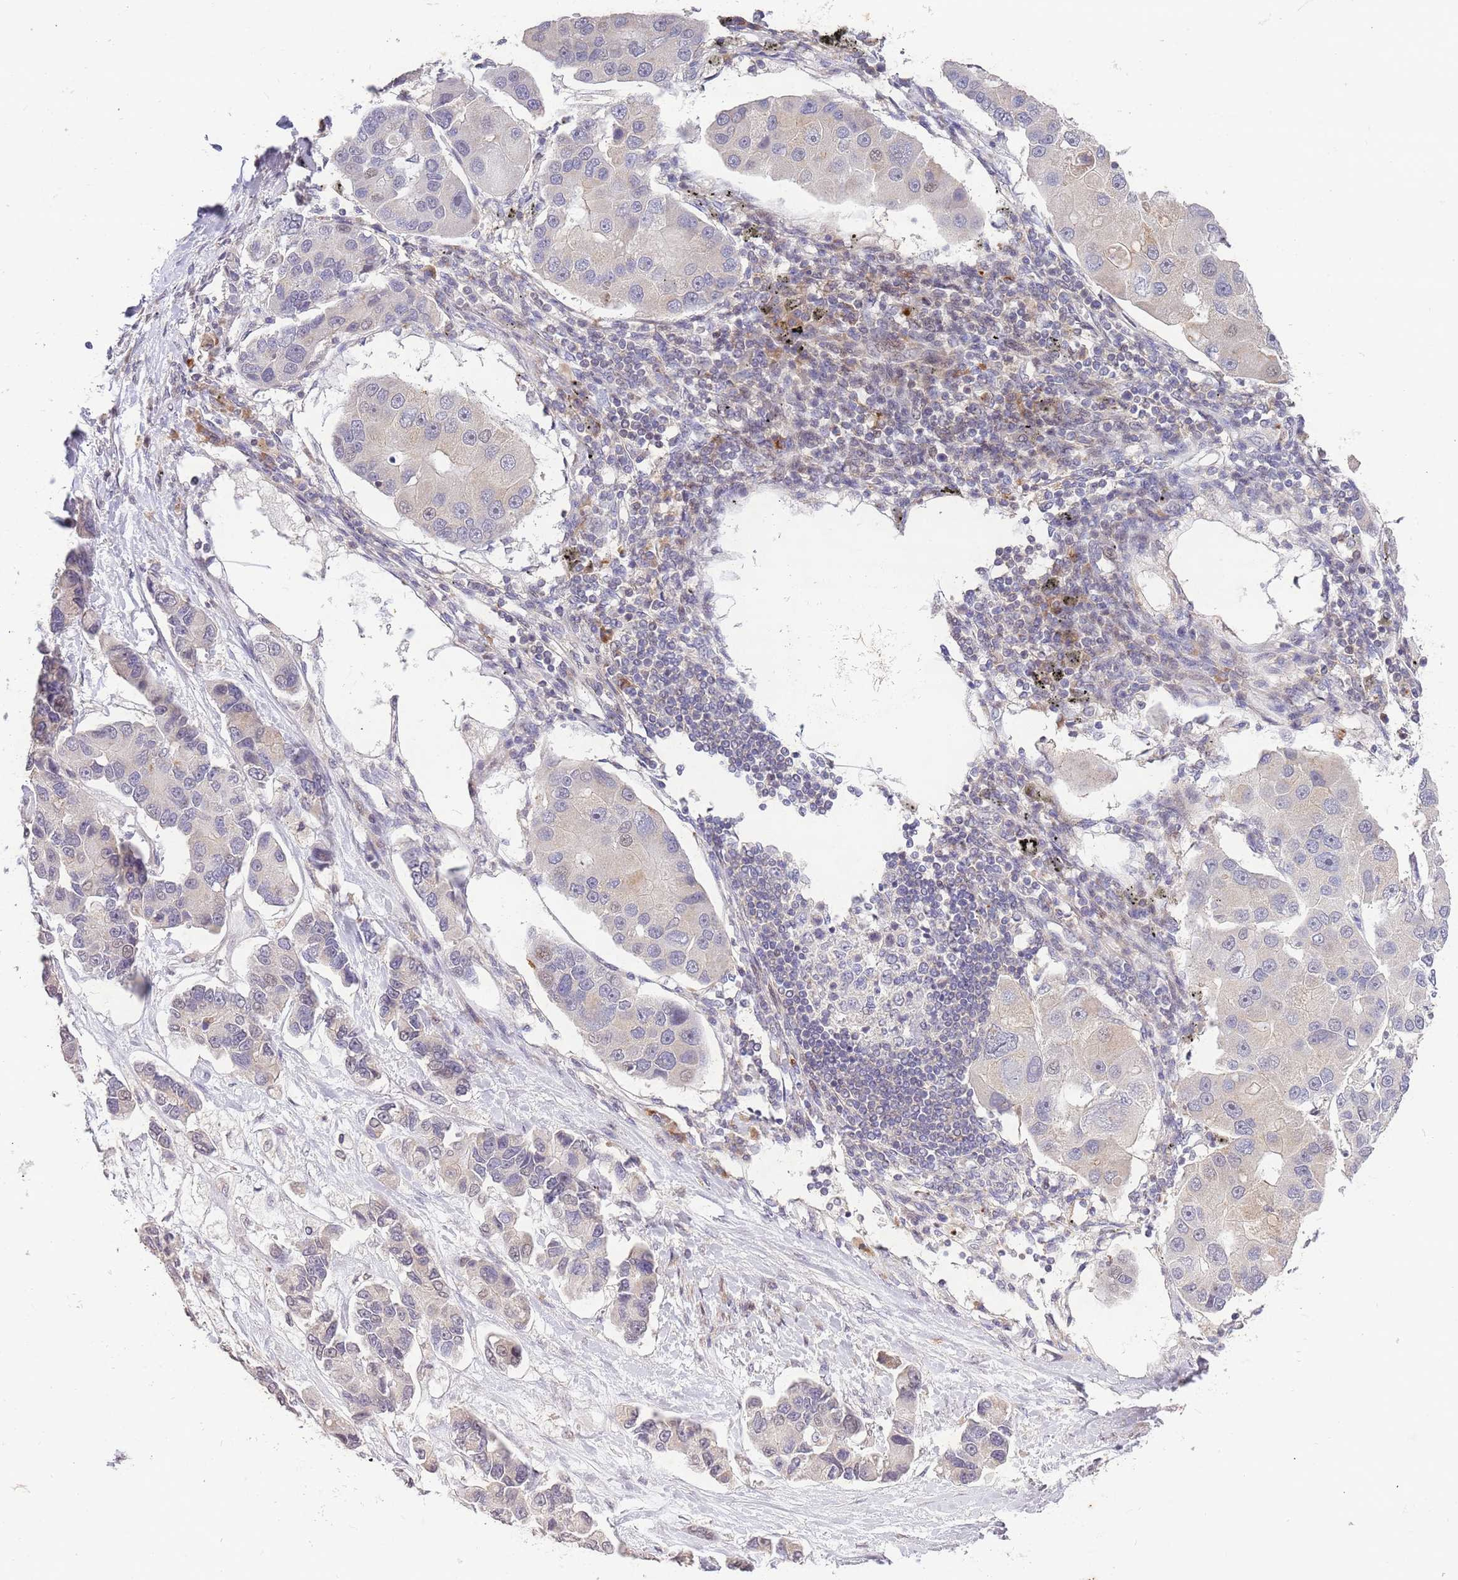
{"staining": {"intensity": "negative", "quantity": "none", "location": "none"}, "tissue": "lung cancer", "cell_type": "Tumor cells", "image_type": "cancer", "snomed": [{"axis": "morphology", "description": "Adenocarcinoma, NOS"}, {"axis": "topography", "description": "Lung"}], "caption": "This is a histopathology image of immunohistochemistry (IHC) staining of adenocarcinoma (lung), which shows no staining in tumor cells.", "gene": "SLC16A4", "patient": {"sex": "female", "age": 54}}